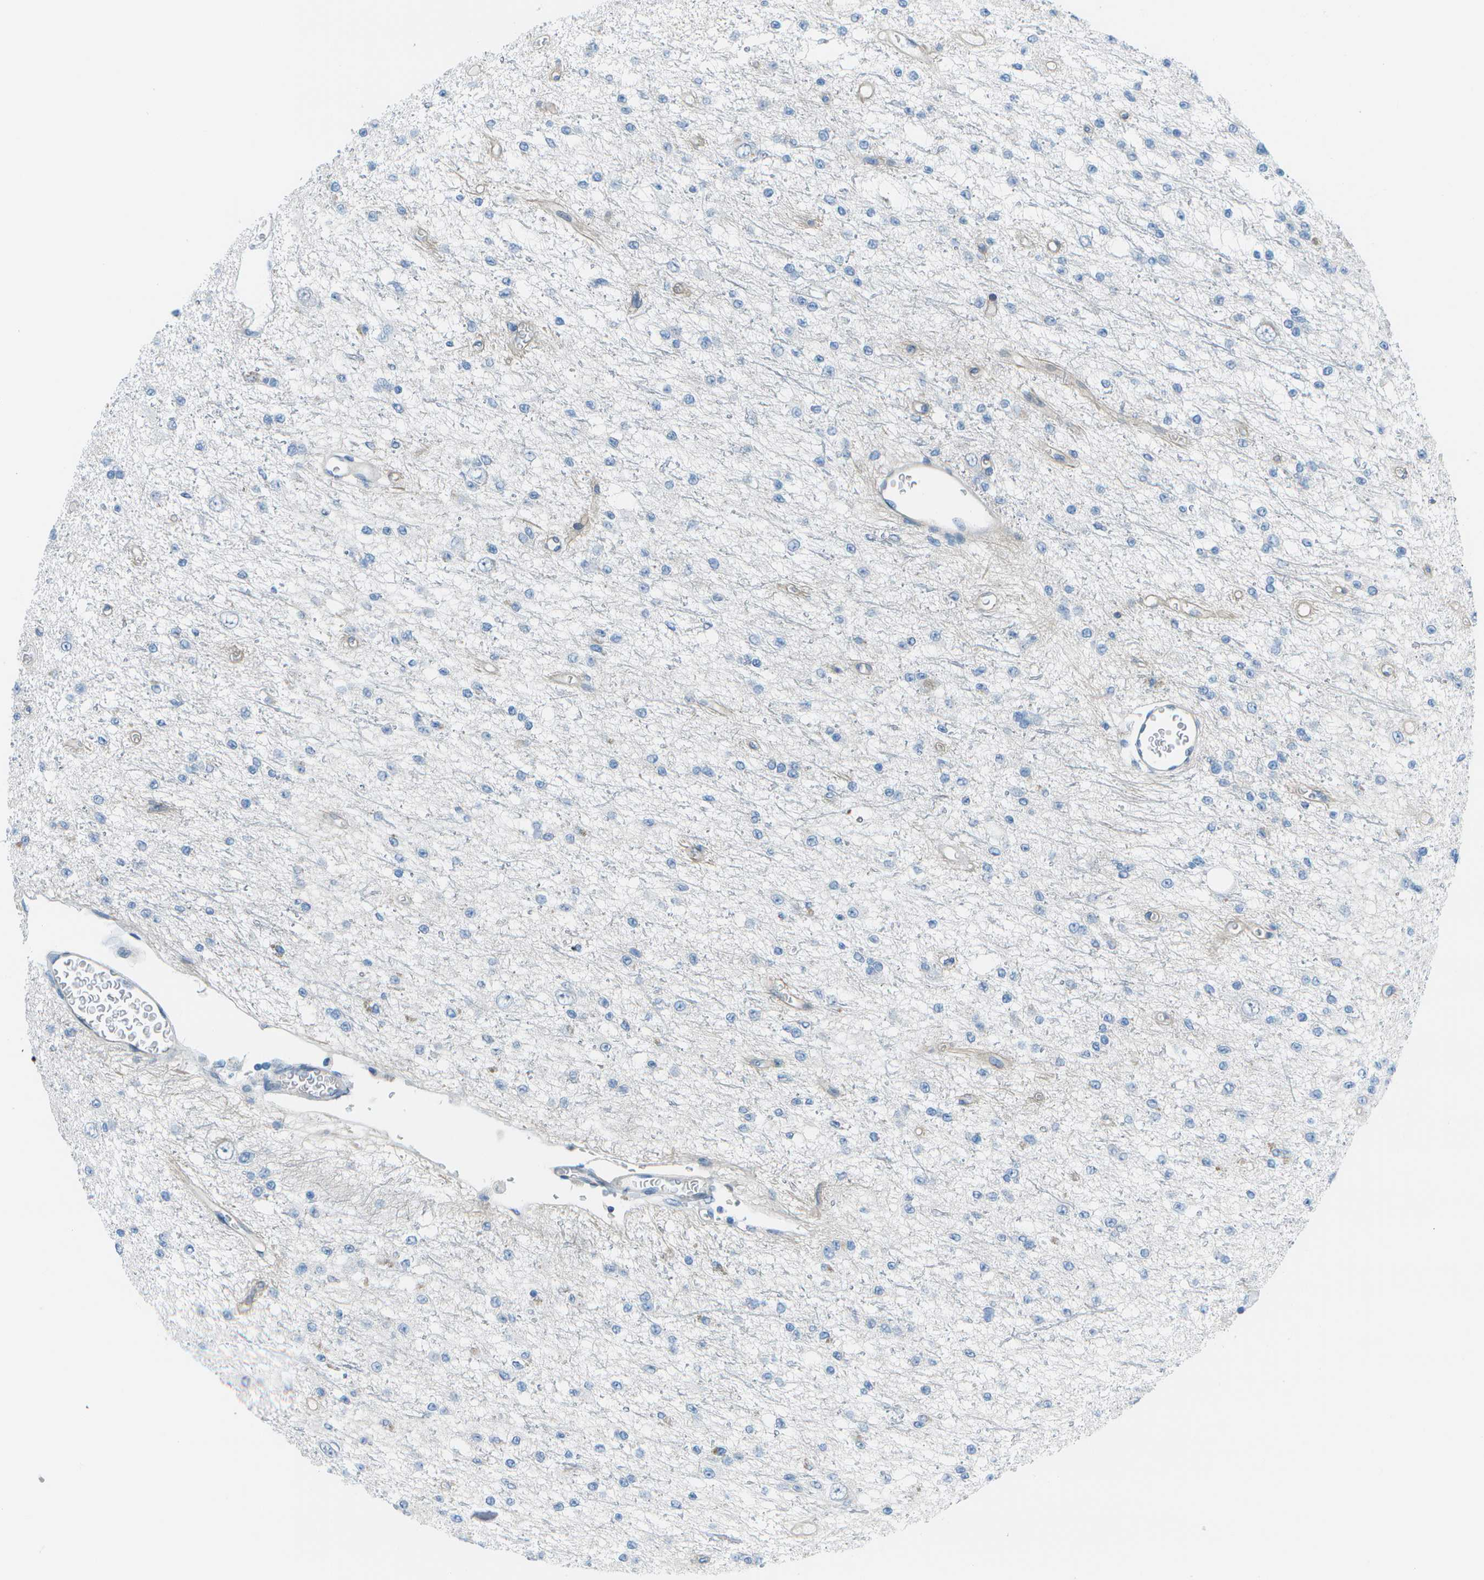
{"staining": {"intensity": "negative", "quantity": "none", "location": "none"}, "tissue": "glioma", "cell_type": "Tumor cells", "image_type": "cancer", "snomed": [{"axis": "morphology", "description": "Glioma, malignant, Low grade"}, {"axis": "topography", "description": "Brain"}], "caption": "Immunohistochemistry (IHC) image of neoplastic tissue: human malignant low-grade glioma stained with DAB displays no significant protein staining in tumor cells.", "gene": "SORBS3", "patient": {"sex": "male", "age": 38}}